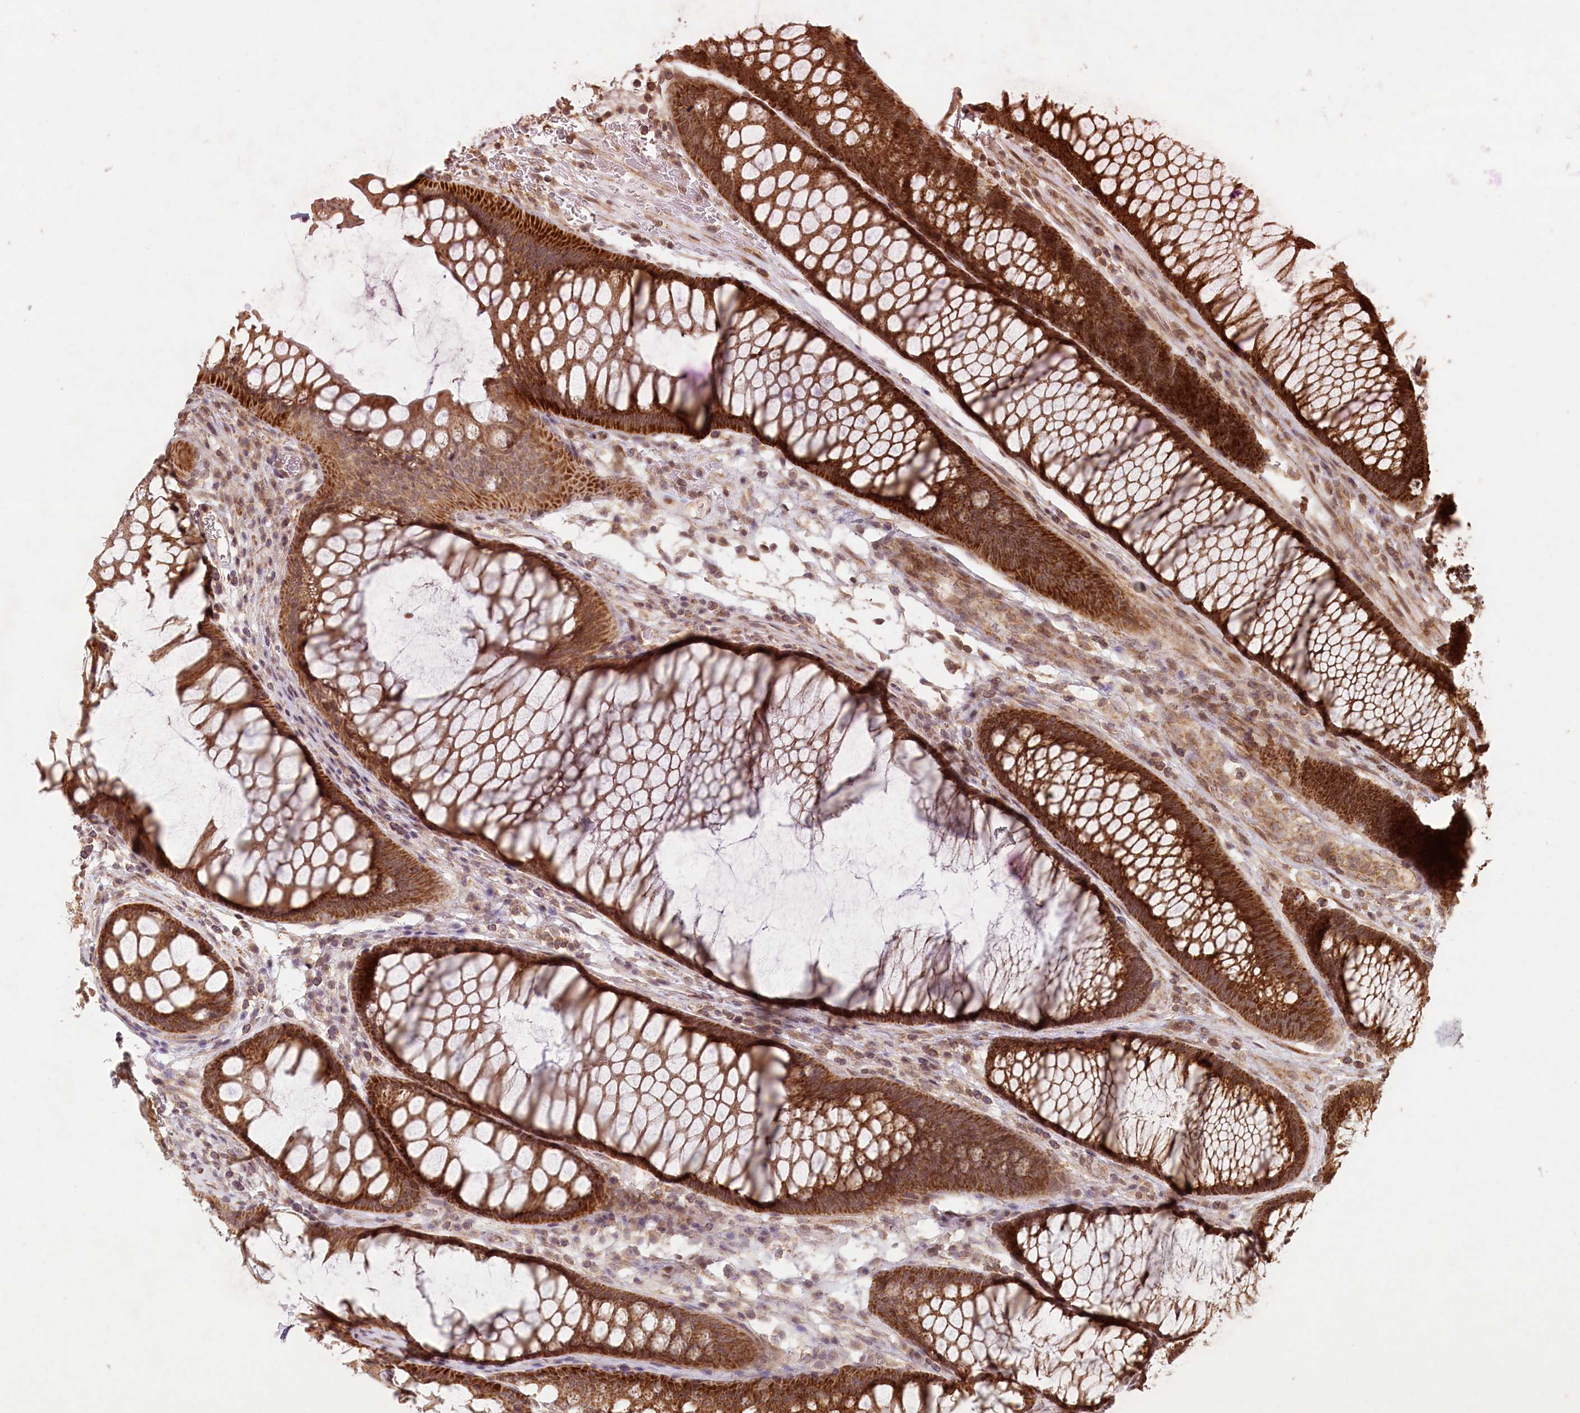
{"staining": {"intensity": "moderate", "quantity": ">75%", "location": "cytoplasmic/membranous,nuclear"}, "tissue": "colon", "cell_type": "Endothelial cells", "image_type": "normal", "snomed": [{"axis": "morphology", "description": "Normal tissue, NOS"}, {"axis": "topography", "description": "Colon"}], "caption": "Immunohistochemistry (IHC) of benign colon exhibits medium levels of moderate cytoplasmic/membranous,nuclear staining in approximately >75% of endothelial cells. The staining was performed using DAB, with brown indicating positive protein expression. Nuclei are stained blue with hematoxylin.", "gene": "MICU1", "patient": {"sex": "female", "age": 82}}